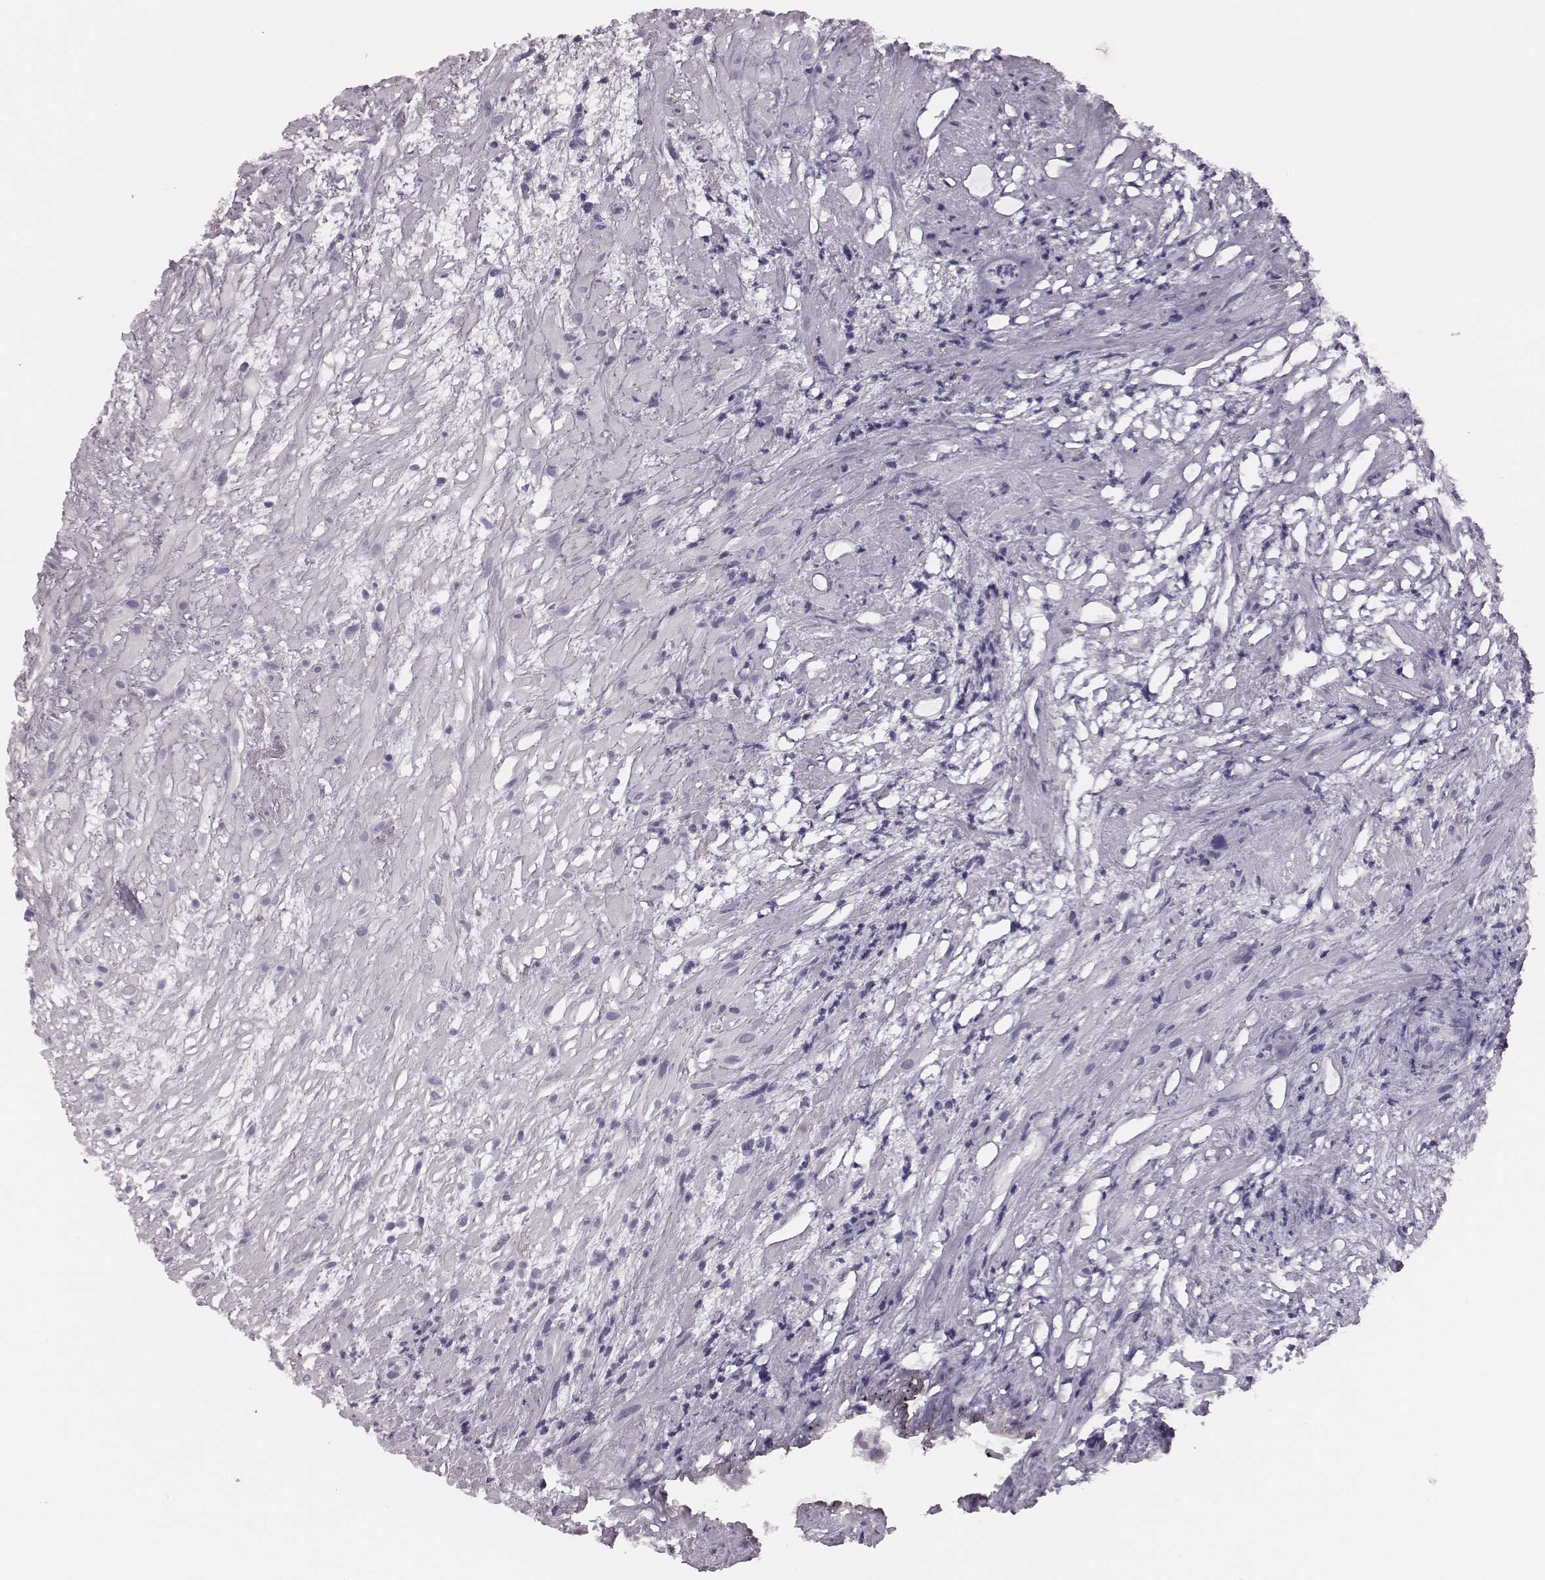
{"staining": {"intensity": "negative", "quantity": "none", "location": "none"}, "tissue": "prostate cancer", "cell_type": "Tumor cells", "image_type": "cancer", "snomed": [{"axis": "morphology", "description": "Adenocarcinoma, High grade"}, {"axis": "topography", "description": "Prostate"}], "caption": "Immunohistochemical staining of high-grade adenocarcinoma (prostate) displays no significant staining in tumor cells.", "gene": "ADGRF4", "patient": {"sex": "male", "age": 79}}